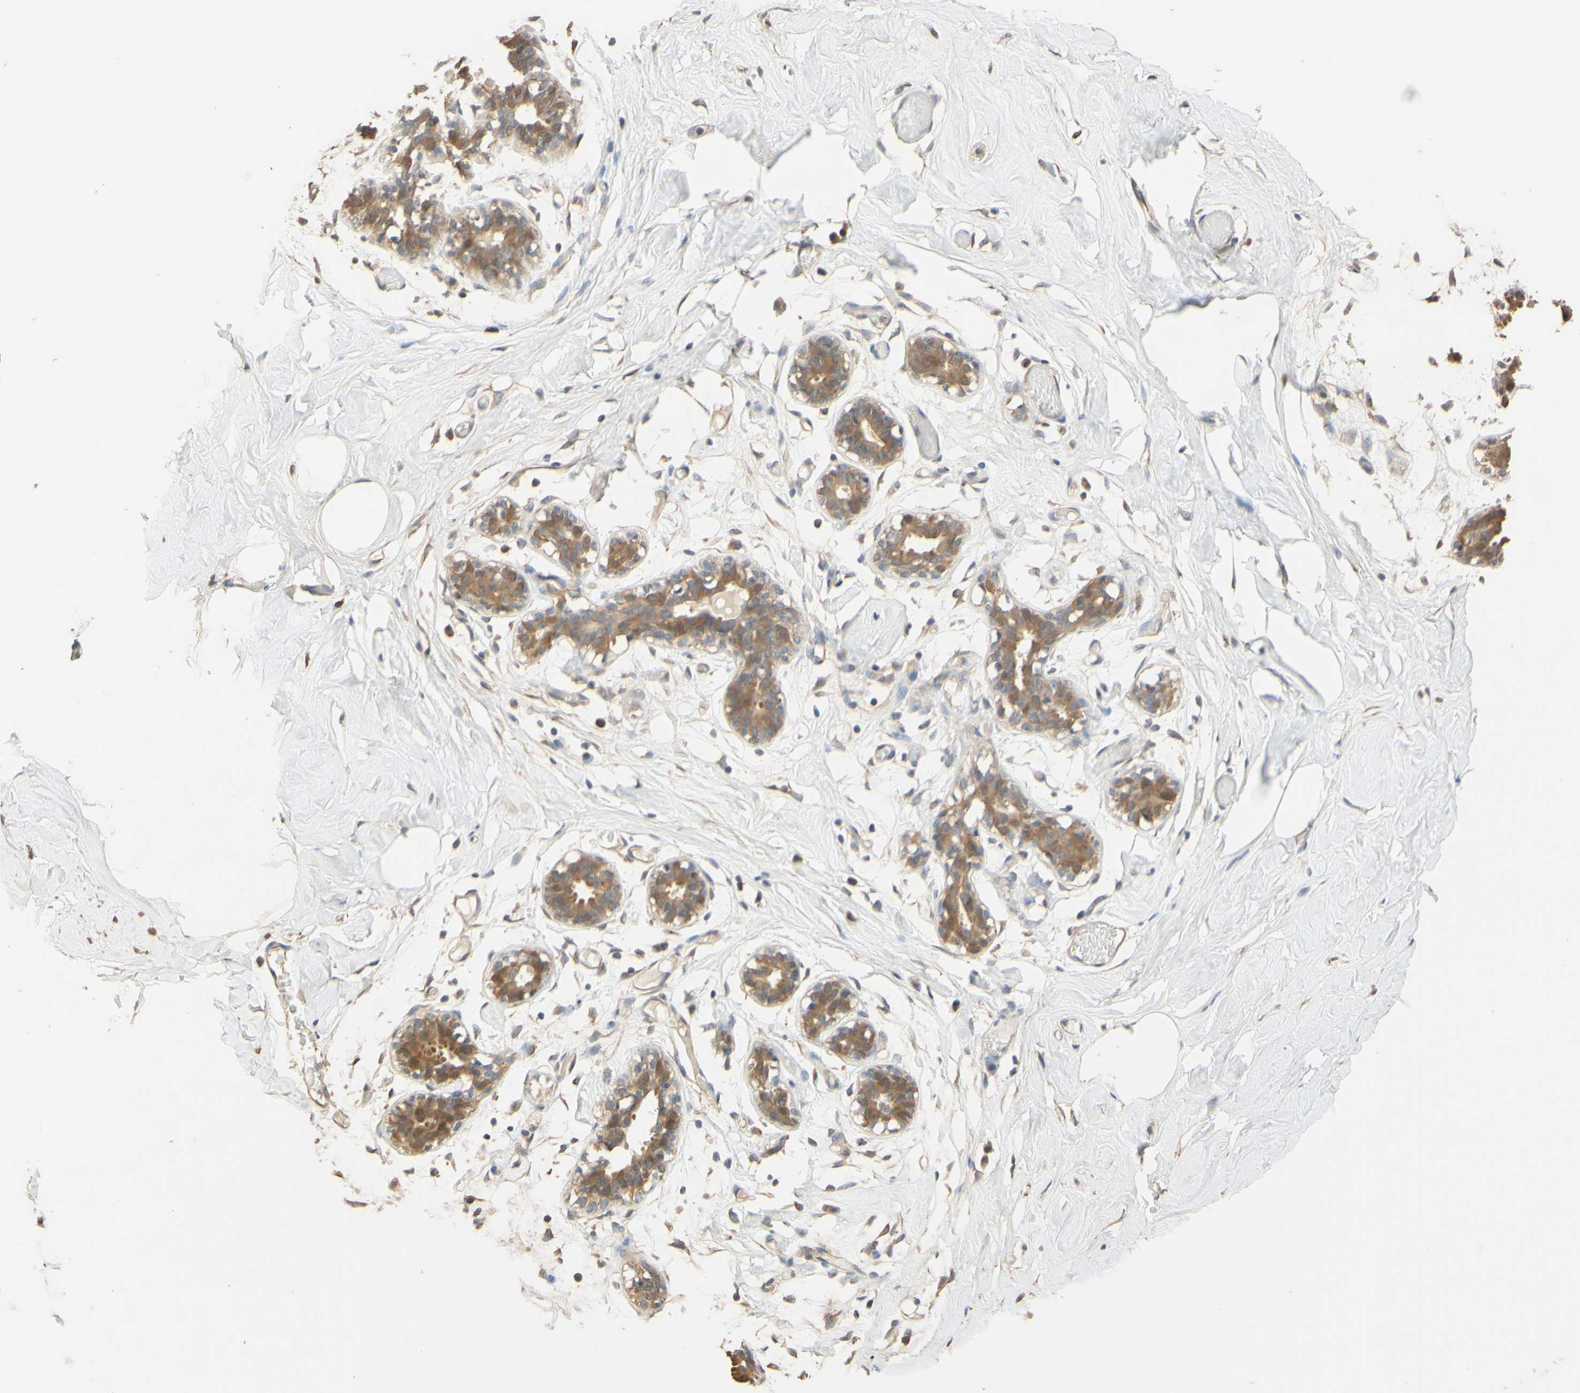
{"staining": {"intensity": "negative", "quantity": "none", "location": "none"}, "tissue": "adipose tissue", "cell_type": "Adipocytes", "image_type": "normal", "snomed": [{"axis": "morphology", "description": "Normal tissue, NOS"}, {"axis": "topography", "description": "Breast"}, {"axis": "topography", "description": "Adipose tissue"}], "caption": "IHC image of normal adipose tissue stained for a protein (brown), which shows no positivity in adipocytes.", "gene": "SMIM19", "patient": {"sex": "female", "age": 25}}